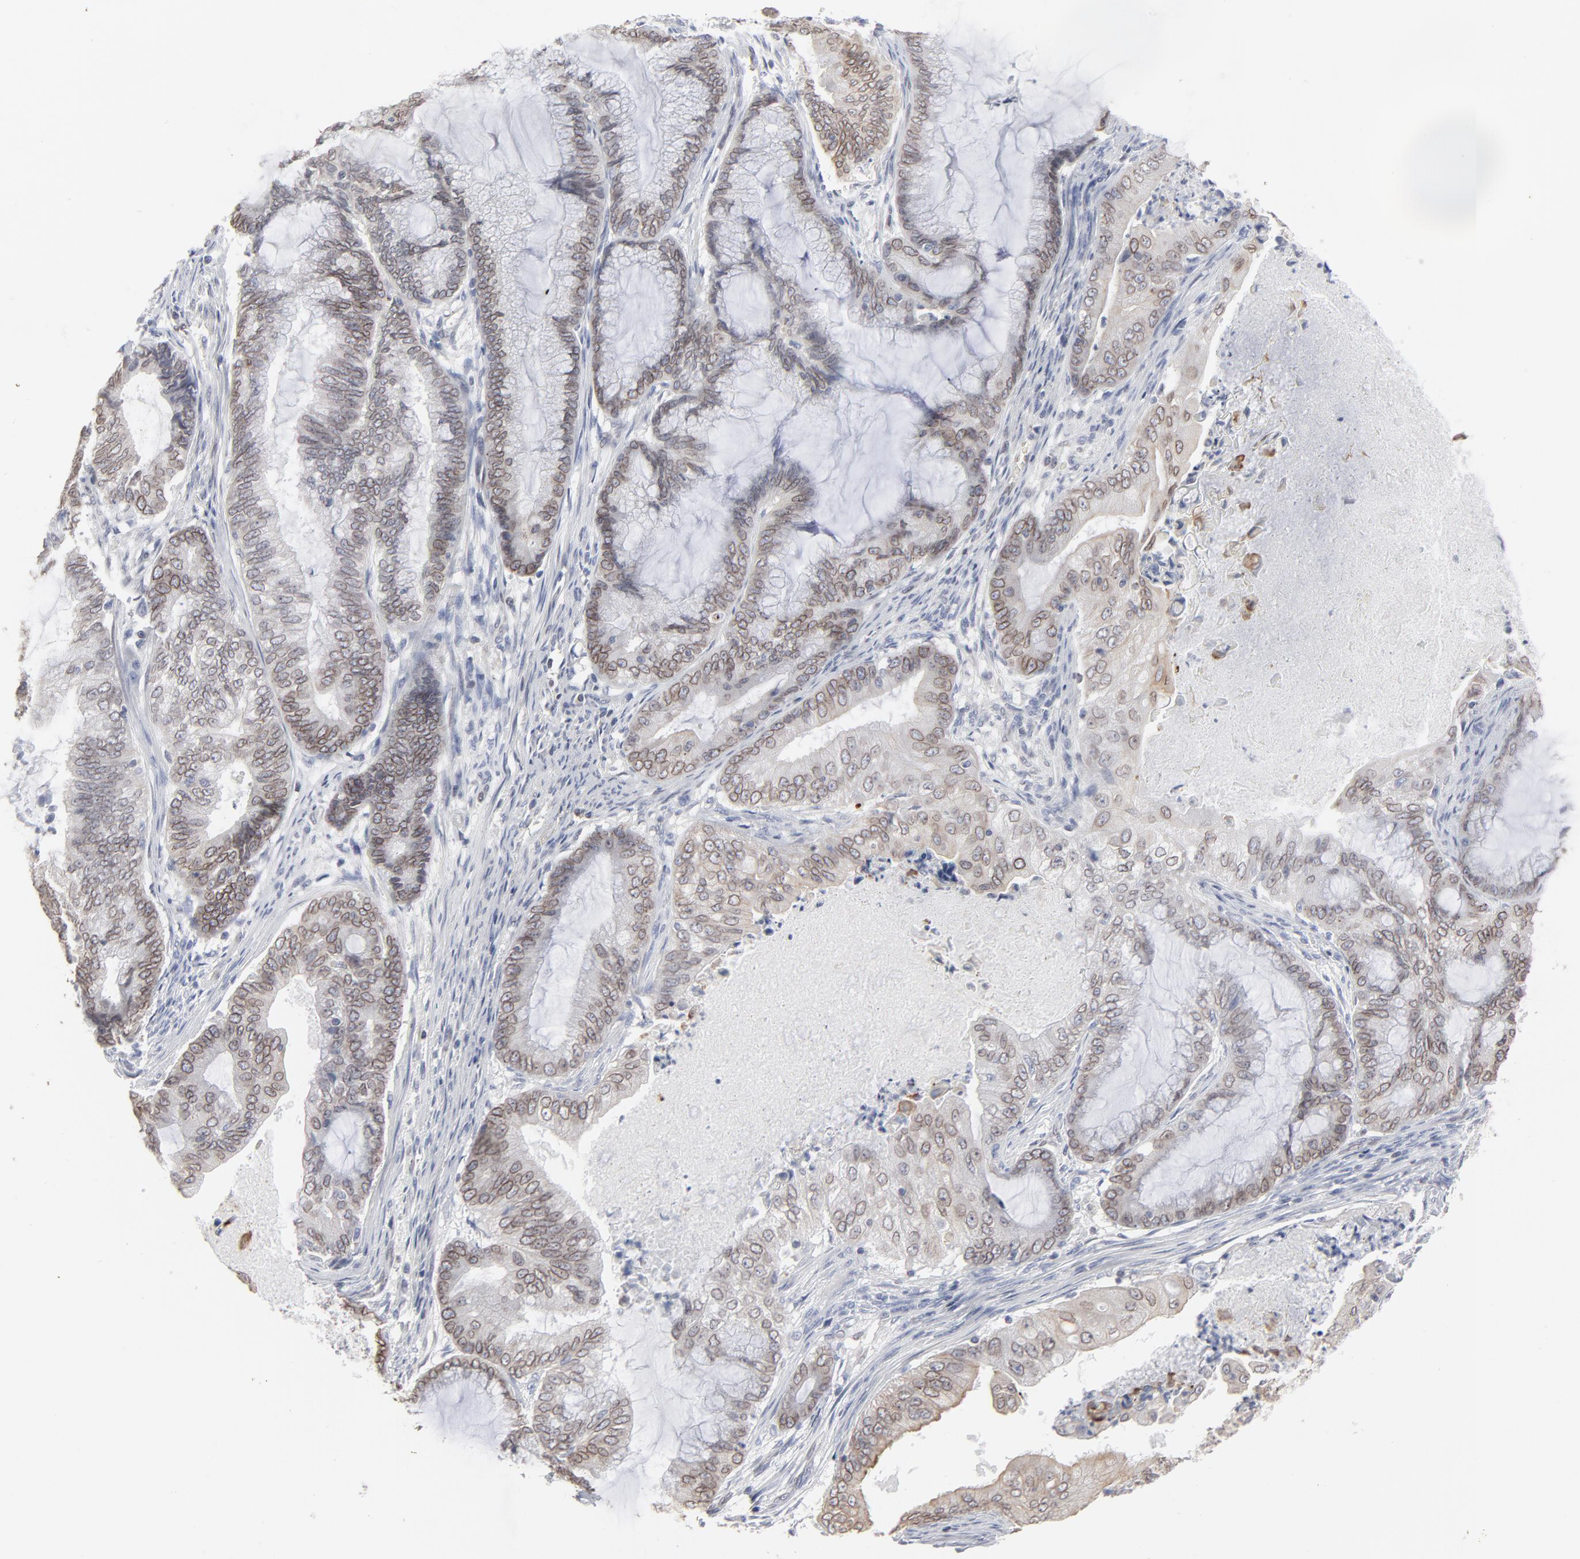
{"staining": {"intensity": "moderate", "quantity": ">75%", "location": "cytoplasmic/membranous,nuclear"}, "tissue": "endometrial cancer", "cell_type": "Tumor cells", "image_type": "cancer", "snomed": [{"axis": "morphology", "description": "Adenocarcinoma, NOS"}, {"axis": "topography", "description": "Endometrium"}], "caption": "Tumor cells show medium levels of moderate cytoplasmic/membranous and nuclear expression in approximately >75% of cells in human adenocarcinoma (endometrial).", "gene": "SYNE2", "patient": {"sex": "female", "age": 63}}